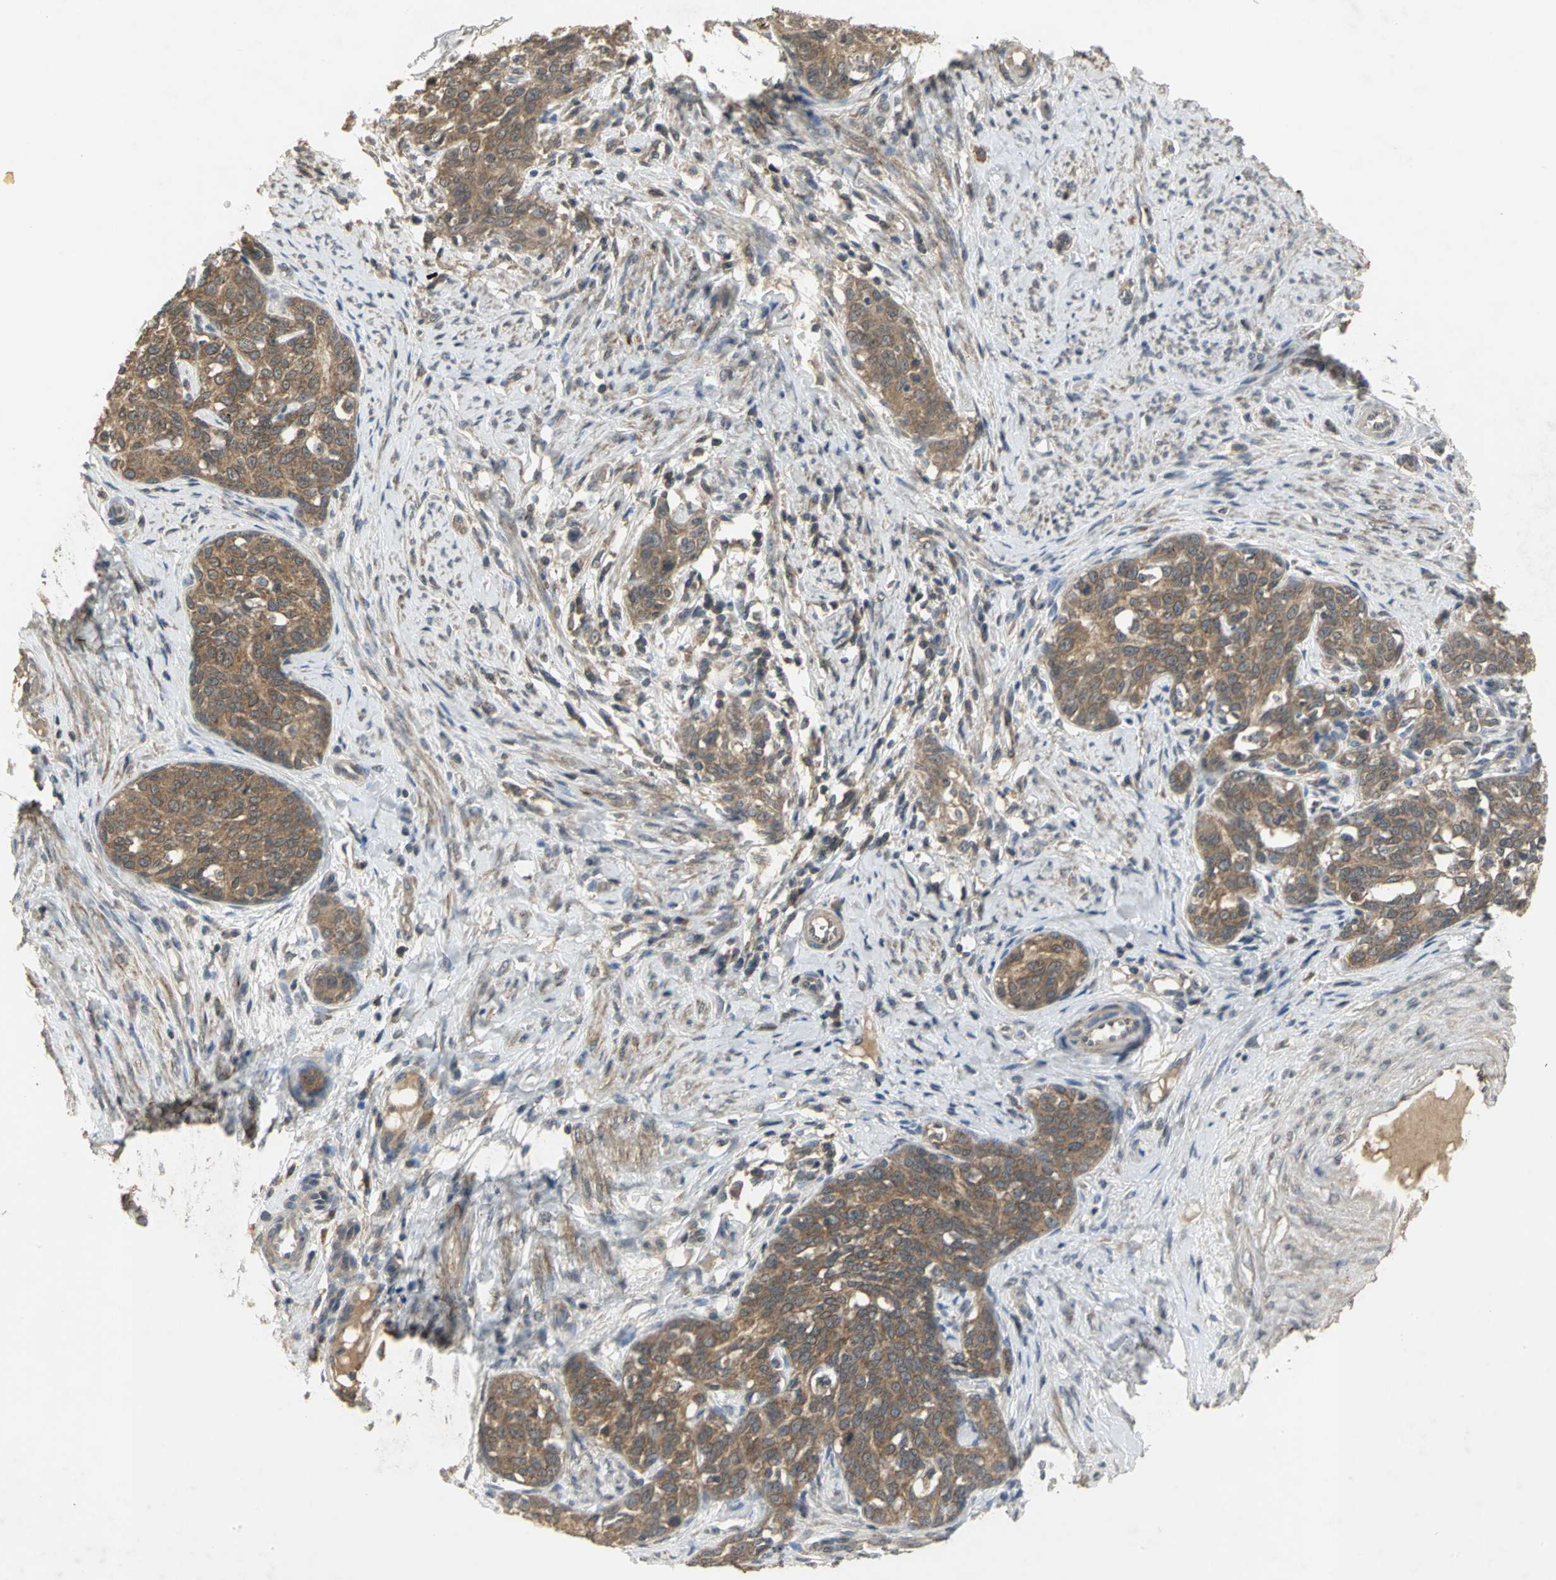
{"staining": {"intensity": "moderate", "quantity": ">75%", "location": "cytoplasmic/membranous"}, "tissue": "cervical cancer", "cell_type": "Tumor cells", "image_type": "cancer", "snomed": [{"axis": "morphology", "description": "Squamous cell carcinoma, NOS"}, {"axis": "morphology", "description": "Adenocarcinoma, NOS"}, {"axis": "topography", "description": "Cervix"}], "caption": "Squamous cell carcinoma (cervical) stained with DAB (3,3'-diaminobenzidine) IHC displays medium levels of moderate cytoplasmic/membranous positivity in approximately >75% of tumor cells.", "gene": "KEAP1", "patient": {"sex": "female", "age": 52}}